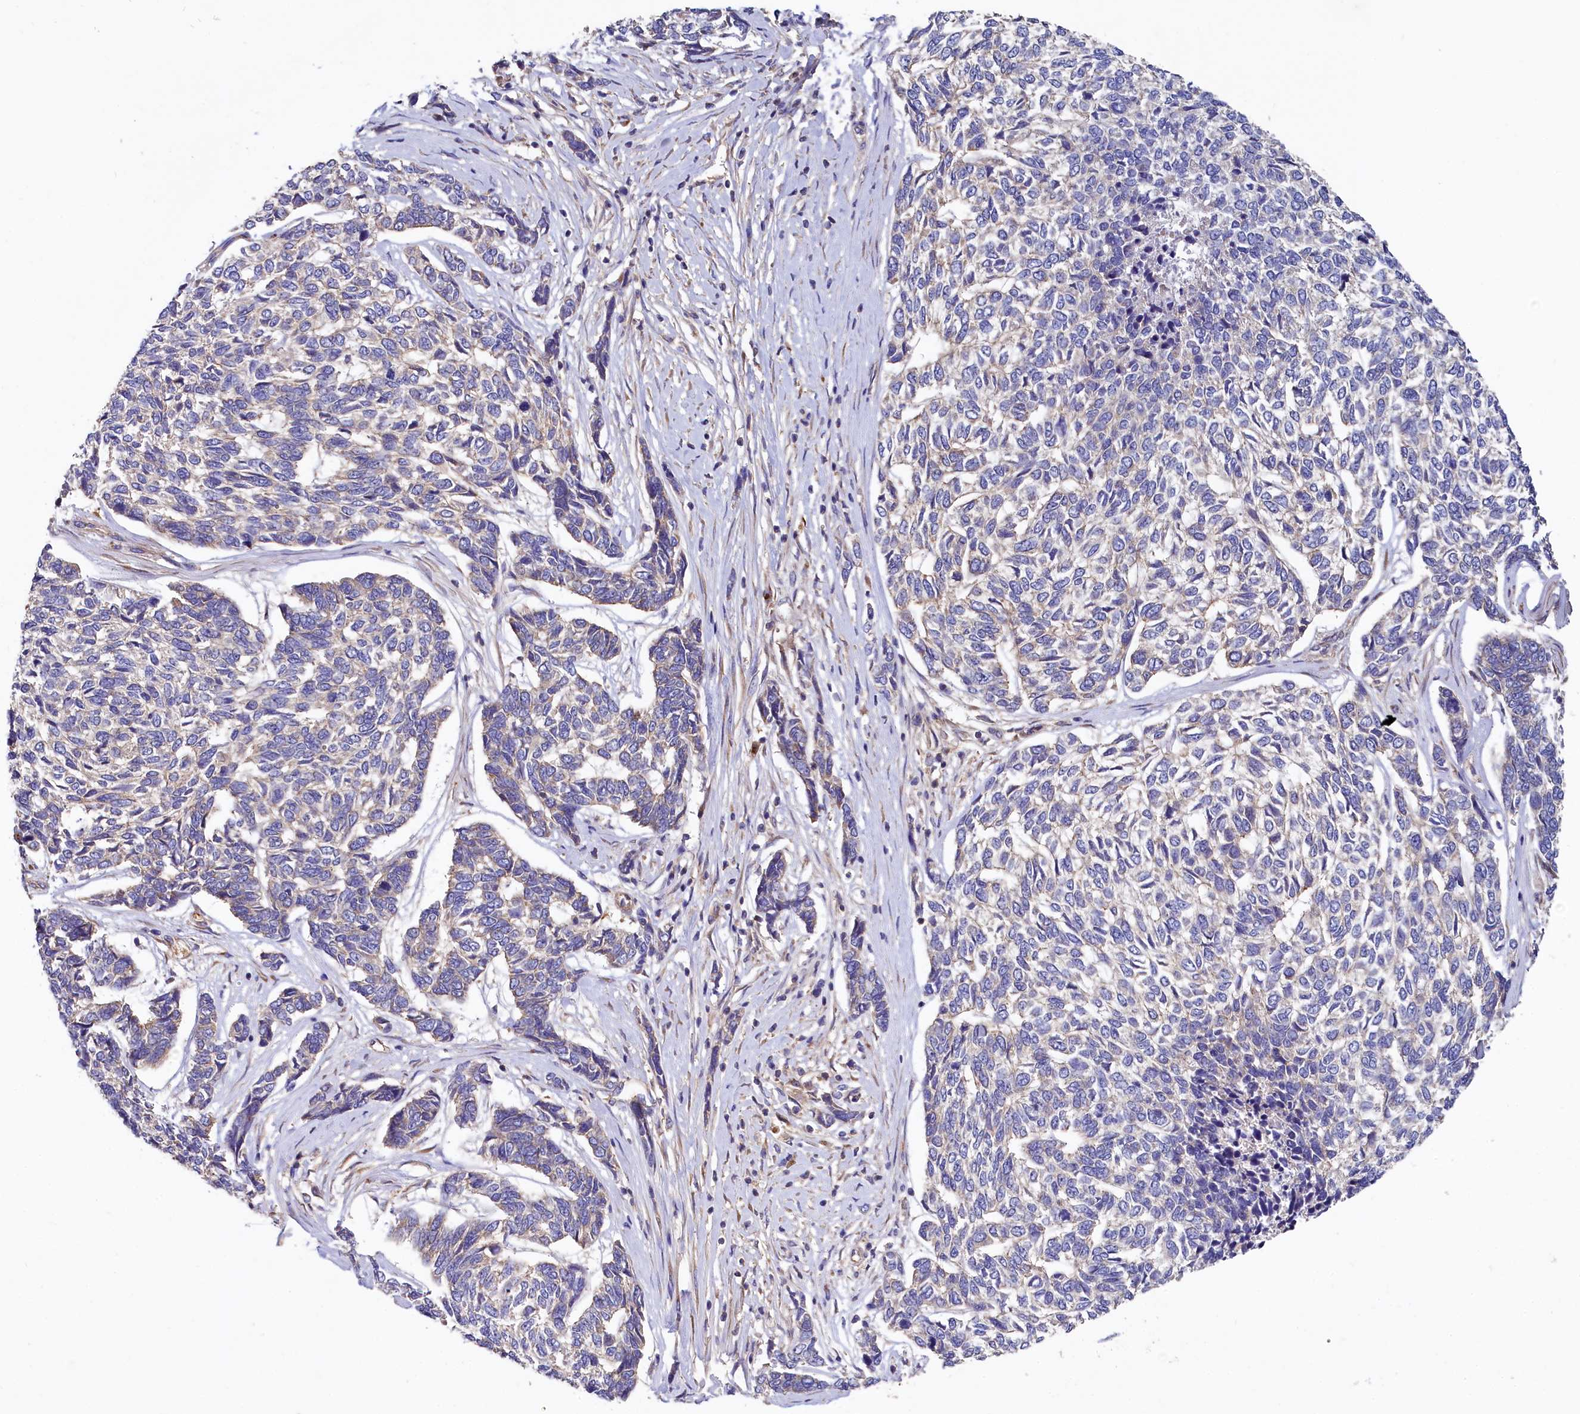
{"staining": {"intensity": "negative", "quantity": "none", "location": "none"}, "tissue": "skin cancer", "cell_type": "Tumor cells", "image_type": "cancer", "snomed": [{"axis": "morphology", "description": "Basal cell carcinoma"}, {"axis": "topography", "description": "Skin"}], "caption": "High magnification brightfield microscopy of skin cancer (basal cell carcinoma) stained with DAB (brown) and counterstained with hematoxylin (blue): tumor cells show no significant expression.", "gene": "PPIP5K1", "patient": {"sex": "female", "age": 65}}